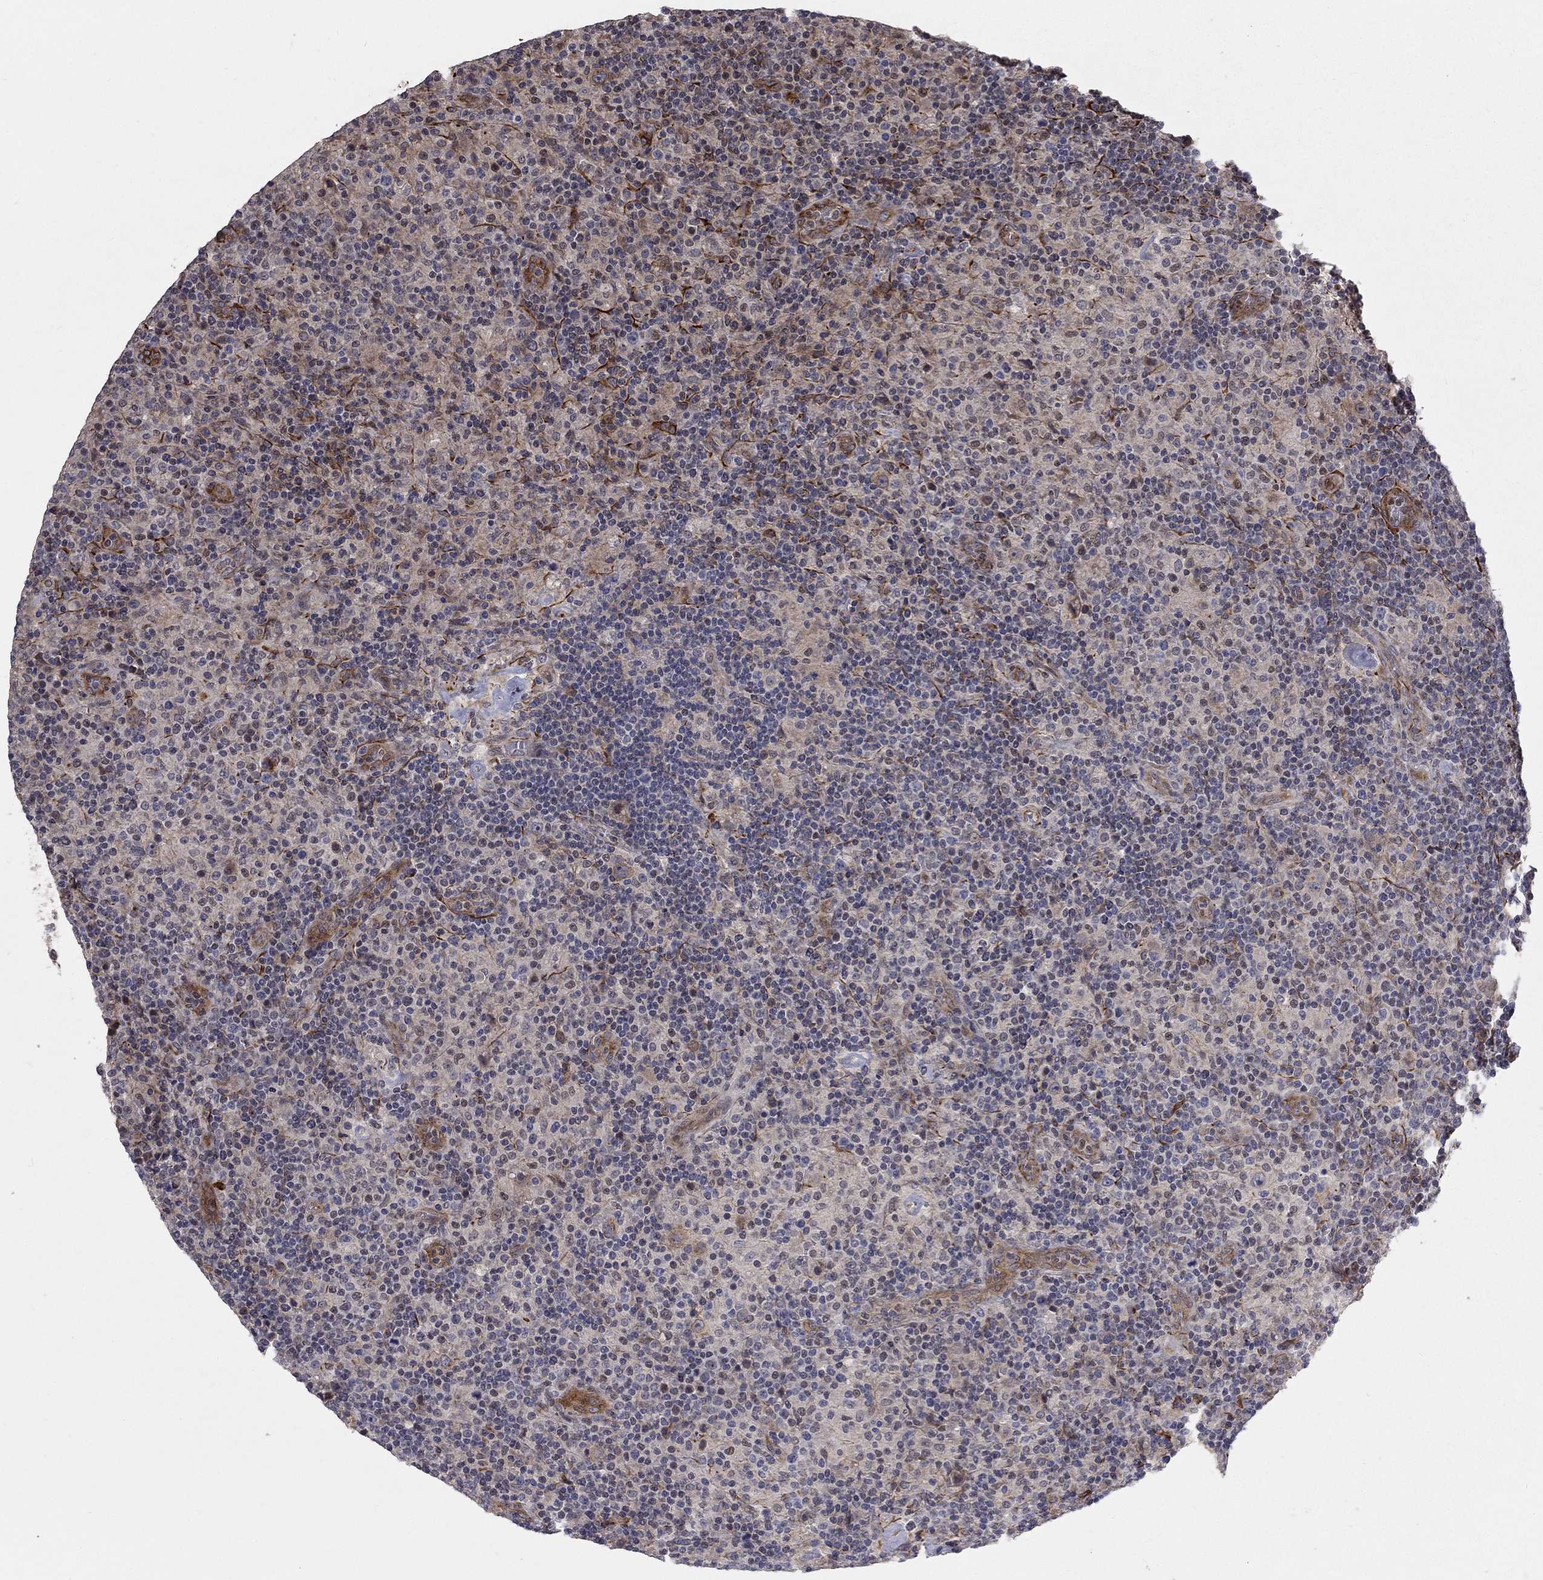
{"staining": {"intensity": "negative", "quantity": "none", "location": "none"}, "tissue": "lymphoma", "cell_type": "Tumor cells", "image_type": "cancer", "snomed": [{"axis": "morphology", "description": "Hodgkin's disease, NOS"}, {"axis": "topography", "description": "Lymph node"}], "caption": "Human Hodgkin's disease stained for a protein using immunohistochemistry (IHC) demonstrates no staining in tumor cells.", "gene": "MSRA", "patient": {"sex": "male", "age": 70}}